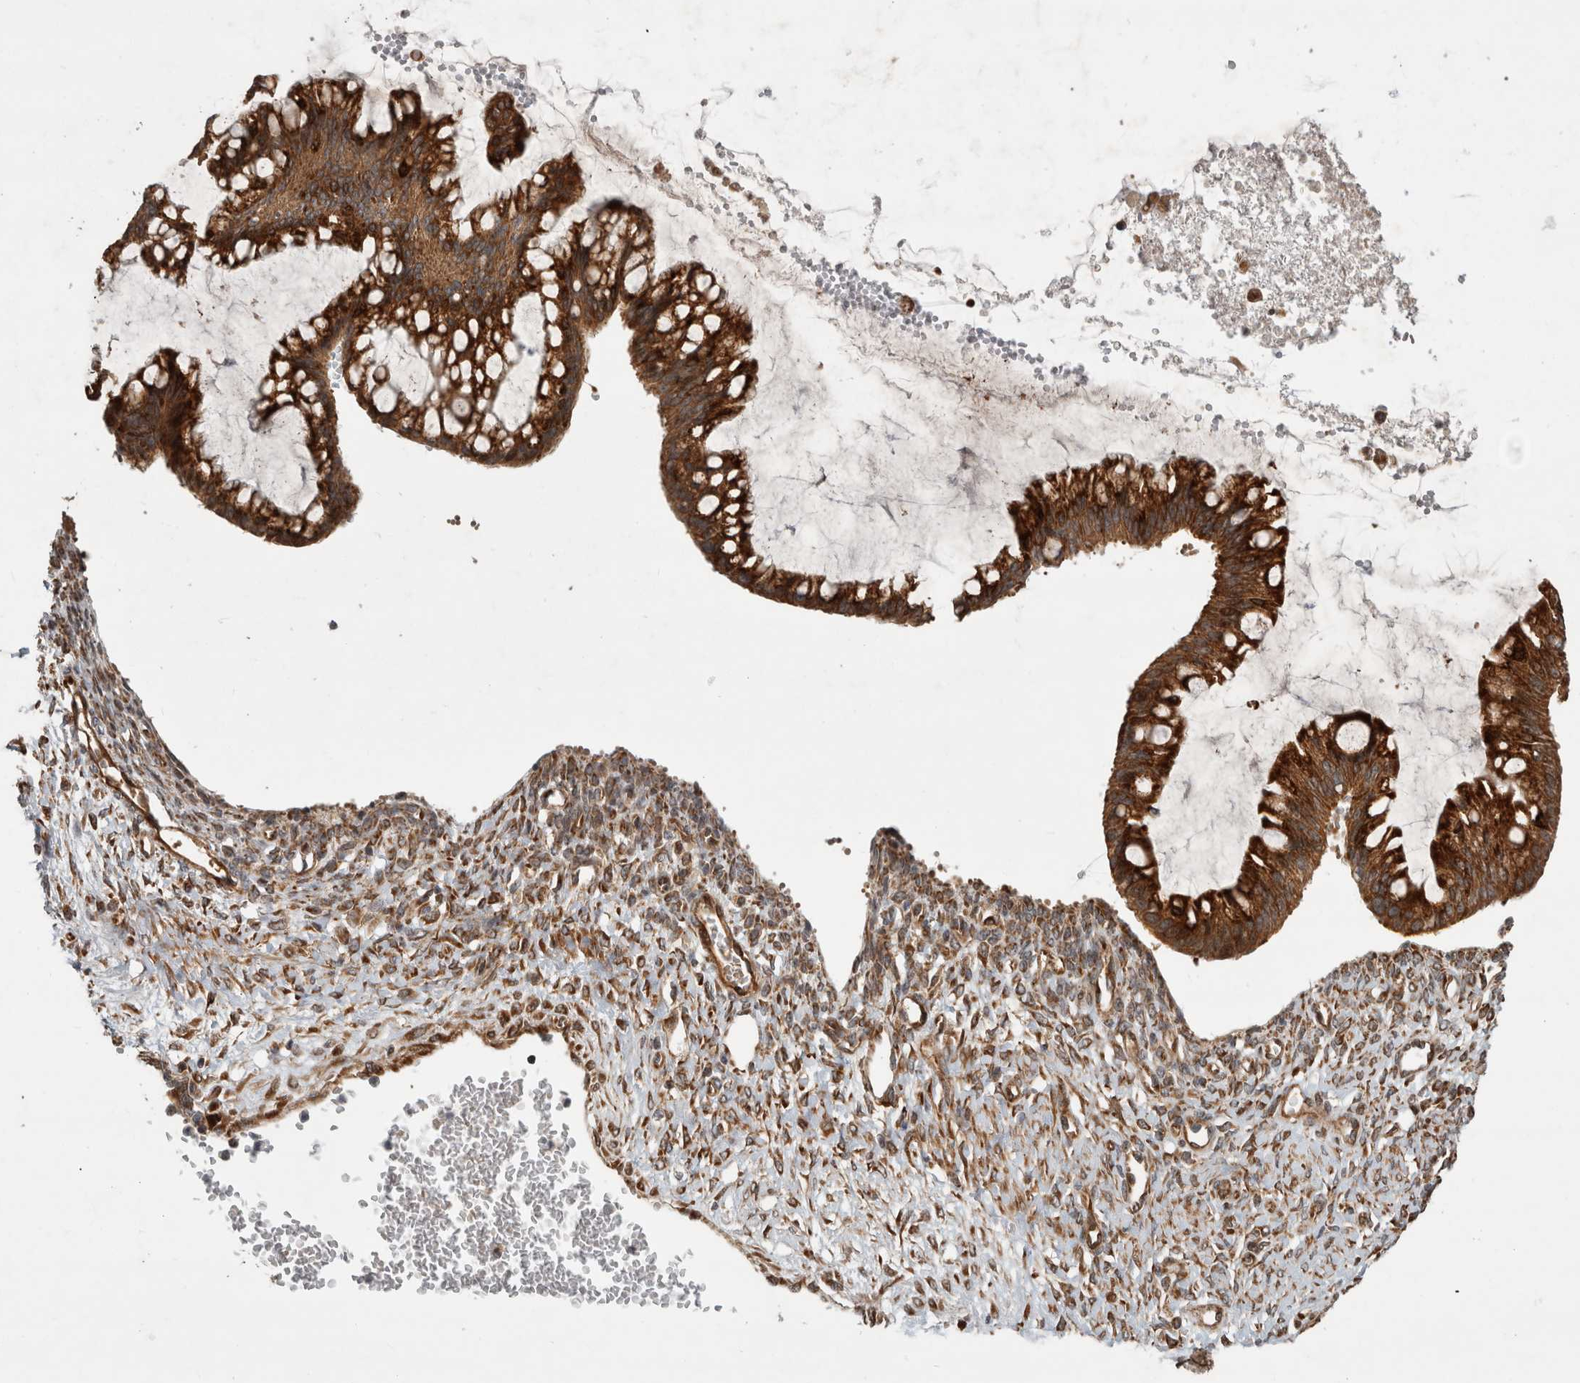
{"staining": {"intensity": "strong", "quantity": ">75%", "location": "cytoplasmic/membranous"}, "tissue": "ovarian cancer", "cell_type": "Tumor cells", "image_type": "cancer", "snomed": [{"axis": "morphology", "description": "Cystadenocarcinoma, mucinous, NOS"}, {"axis": "topography", "description": "Ovary"}], "caption": "Ovarian cancer was stained to show a protein in brown. There is high levels of strong cytoplasmic/membranous staining in about >75% of tumor cells.", "gene": "TUBD1", "patient": {"sex": "female", "age": 73}}